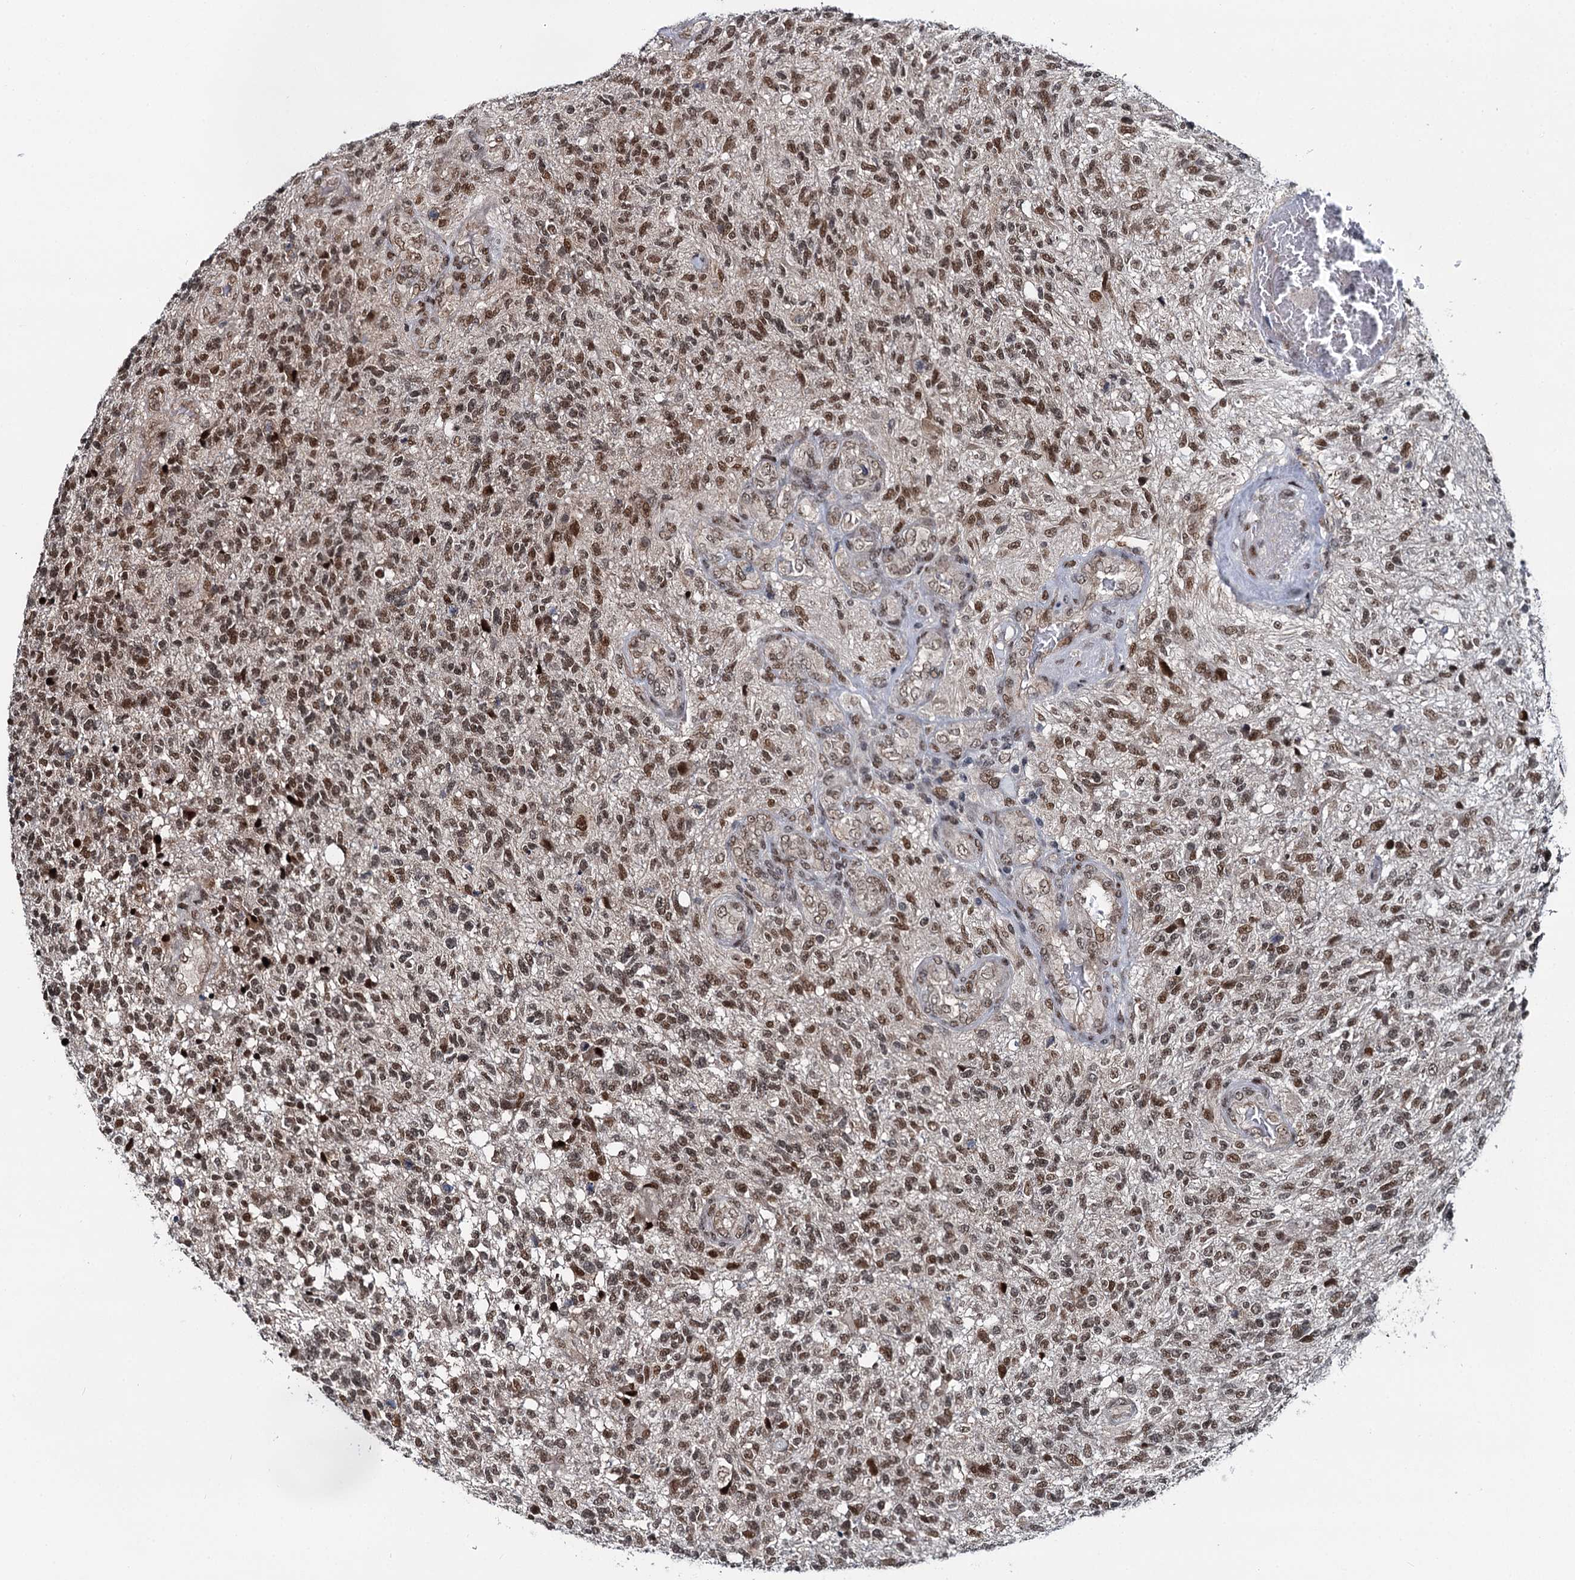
{"staining": {"intensity": "moderate", "quantity": ">75%", "location": "nuclear"}, "tissue": "glioma", "cell_type": "Tumor cells", "image_type": "cancer", "snomed": [{"axis": "morphology", "description": "Glioma, malignant, High grade"}, {"axis": "topography", "description": "Brain"}], "caption": "Moderate nuclear expression for a protein is appreciated in approximately >75% of tumor cells of glioma using immunohistochemistry (IHC).", "gene": "RUFY2", "patient": {"sex": "male", "age": 56}}